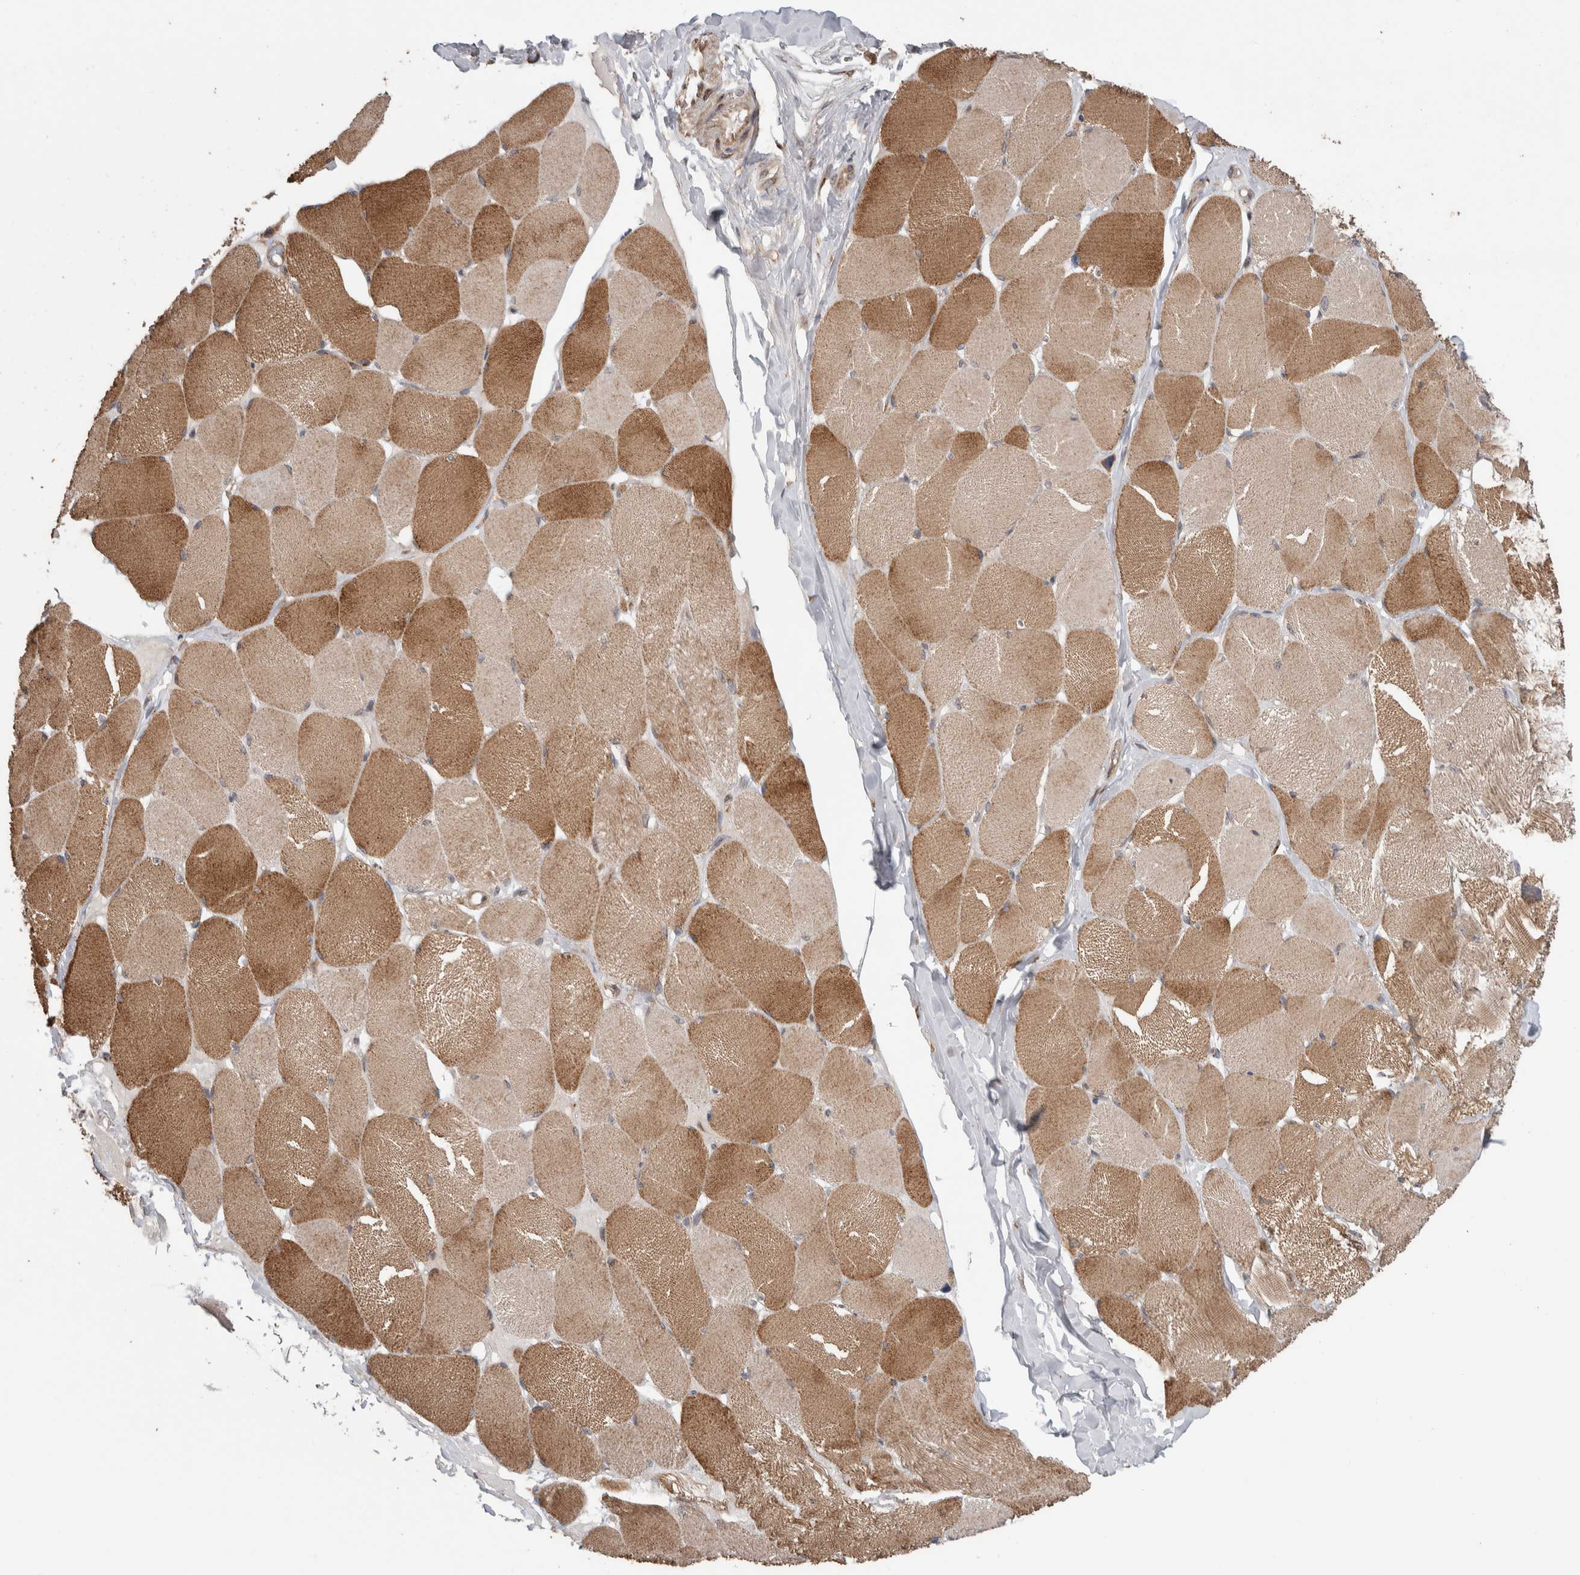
{"staining": {"intensity": "strong", "quantity": ">75%", "location": "cytoplasmic/membranous"}, "tissue": "skeletal muscle", "cell_type": "Myocytes", "image_type": "normal", "snomed": [{"axis": "morphology", "description": "Normal tissue, NOS"}, {"axis": "topography", "description": "Skin"}, {"axis": "topography", "description": "Skeletal muscle"}], "caption": "Immunohistochemical staining of normal skeletal muscle exhibits high levels of strong cytoplasmic/membranous expression in about >75% of myocytes. (Stains: DAB (3,3'-diaminobenzidine) in brown, nuclei in blue, Microscopy: brightfield microscopy at high magnification).", "gene": "TRIM5", "patient": {"sex": "male", "age": 83}}